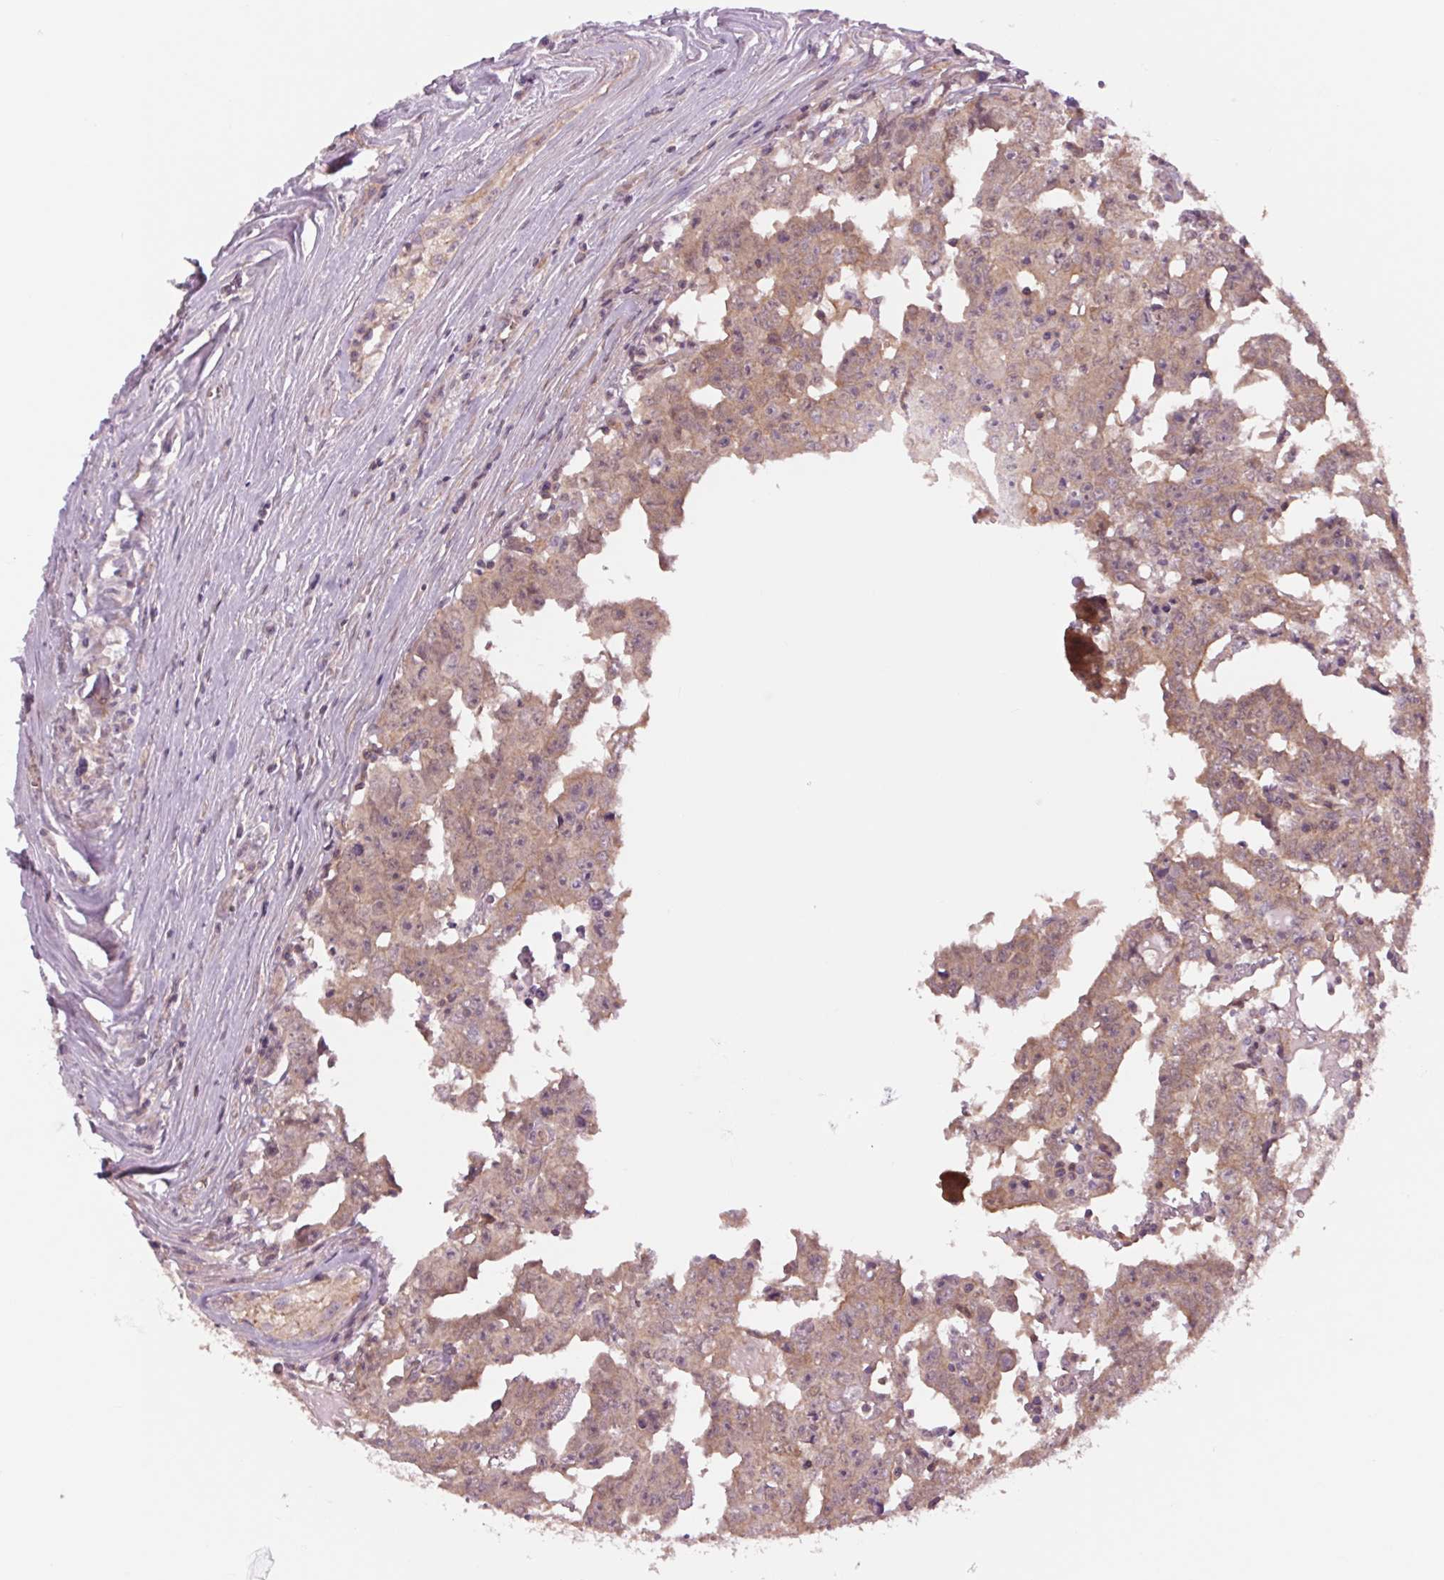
{"staining": {"intensity": "weak", "quantity": "<25%", "location": "cytoplasmic/membranous"}, "tissue": "testis cancer", "cell_type": "Tumor cells", "image_type": "cancer", "snomed": [{"axis": "morphology", "description": "Carcinoma, Embryonal, NOS"}, {"axis": "topography", "description": "Testis"}], "caption": "Immunohistochemistry (IHC) photomicrograph of human testis cancer stained for a protein (brown), which exhibits no expression in tumor cells.", "gene": "SH3RF2", "patient": {"sex": "male", "age": 22}}